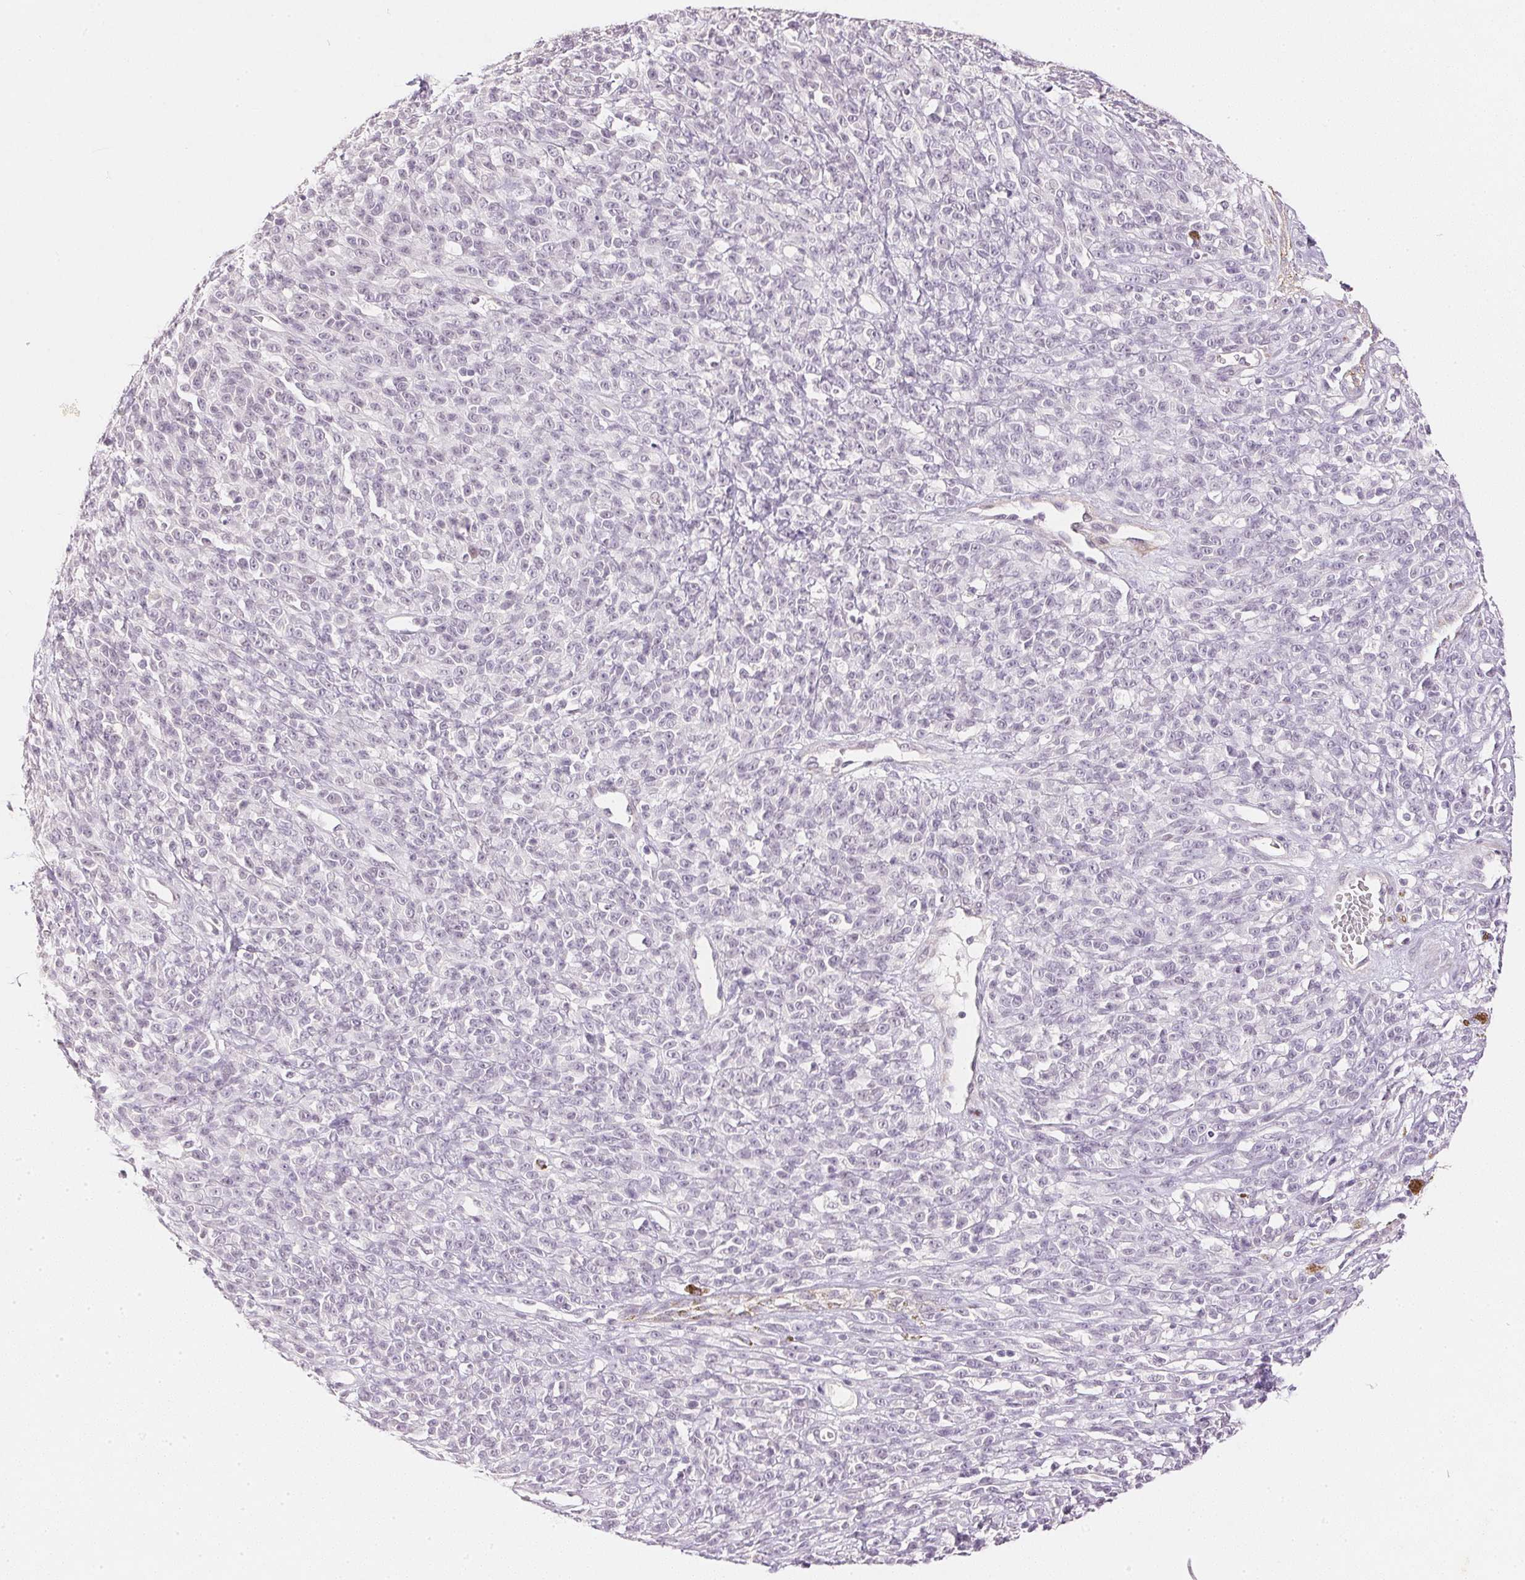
{"staining": {"intensity": "negative", "quantity": "none", "location": "none"}, "tissue": "melanoma", "cell_type": "Tumor cells", "image_type": "cancer", "snomed": [{"axis": "morphology", "description": "Malignant melanoma, NOS"}, {"axis": "topography", "description": "Skin"}, {"axis": "topography", "description": "Skin of trunk"}], "caption": "An image of human malignant melanoma is negative for staining in tumor cells.", "gene": "SMTN", "patient": {"sex": "male", "age": 74}}